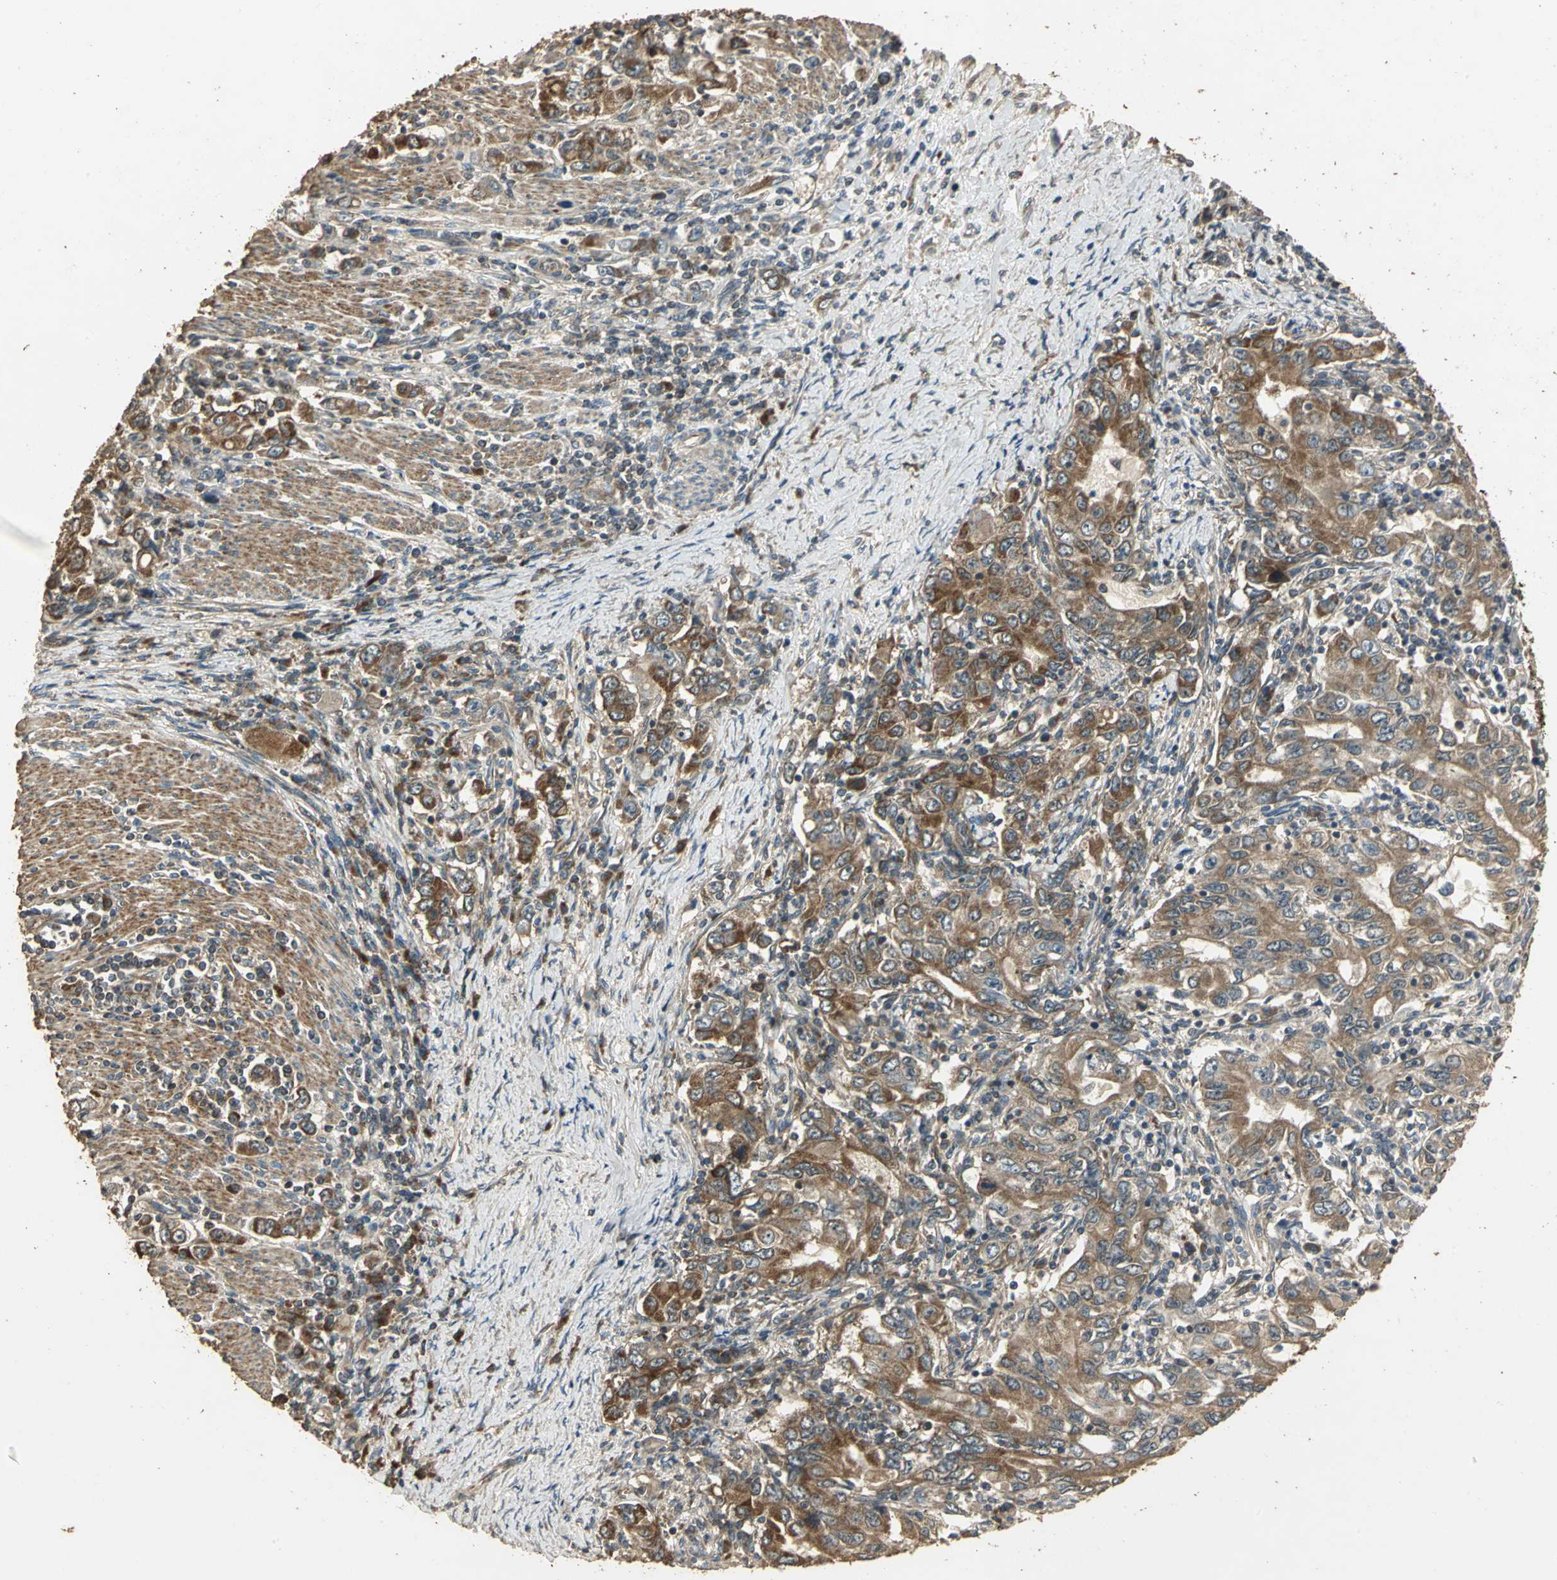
{"staining": {"intensity": "strong", "quantity": ">75%", "location": "cytoplasmic/membranous"}, "tissue": "stomach cancer", "cell_type": "Tumor cells", "image_type": "cancer", "snomed": [{"axis": "morphology", "description": "Adenocarcinoma, NOS"}, {"axis": "topography", "description": "Stomach, lower"}], "caption": "Protein staining of stomach cancer tissue demonstrates strong cytoplasmic/membranous positivity in approximately >75% of tumor cells.", "gene": "KANK1", "patient": {"sex": "female", "age": 72}}